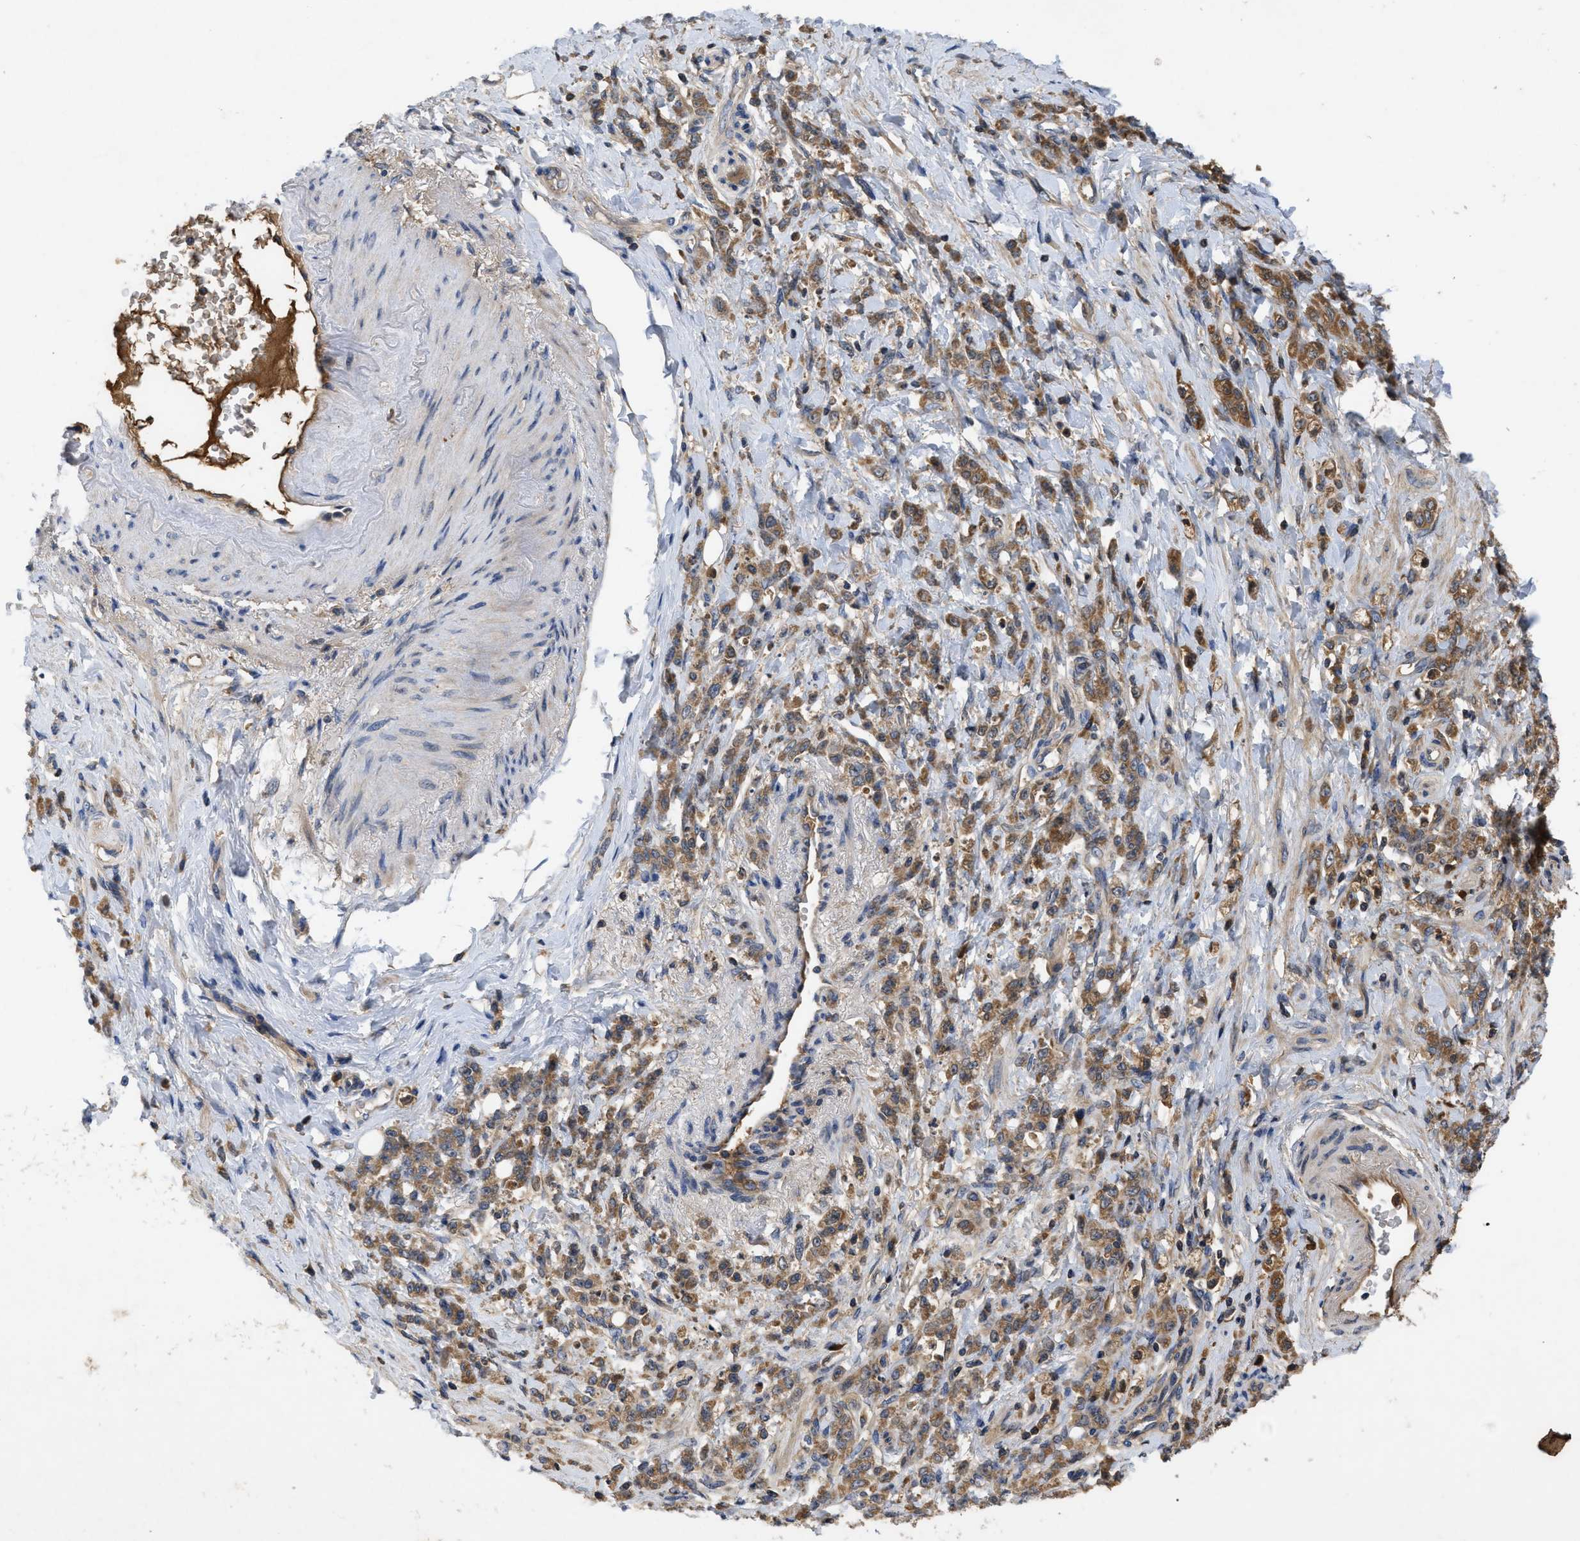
{"staining": {"intensity": "moderate", "quantity": ">75%", "location": "cytoplasmic/membranous"}, "tissue": "stomach cancer", "cell_type": "Tumor cells", "image_type": "cancer", "snomed": [{"axis": "morphology", "description": "Adenocarcinoma, NOS"}, {"axis": "topography", "description": "Stomach"}], "caption": "Moderate cytoplasmic/membranous protein positivity is appreciated in about >75% of tumor cells in stomach adenocarcinoma. The staining is performed using DAB brown chromogen to label protein expression. The nuclei are counter-stained blue using hematoxylin.", "gene": "RAB2A", "patient": {"sex": "male", "age": 82}}